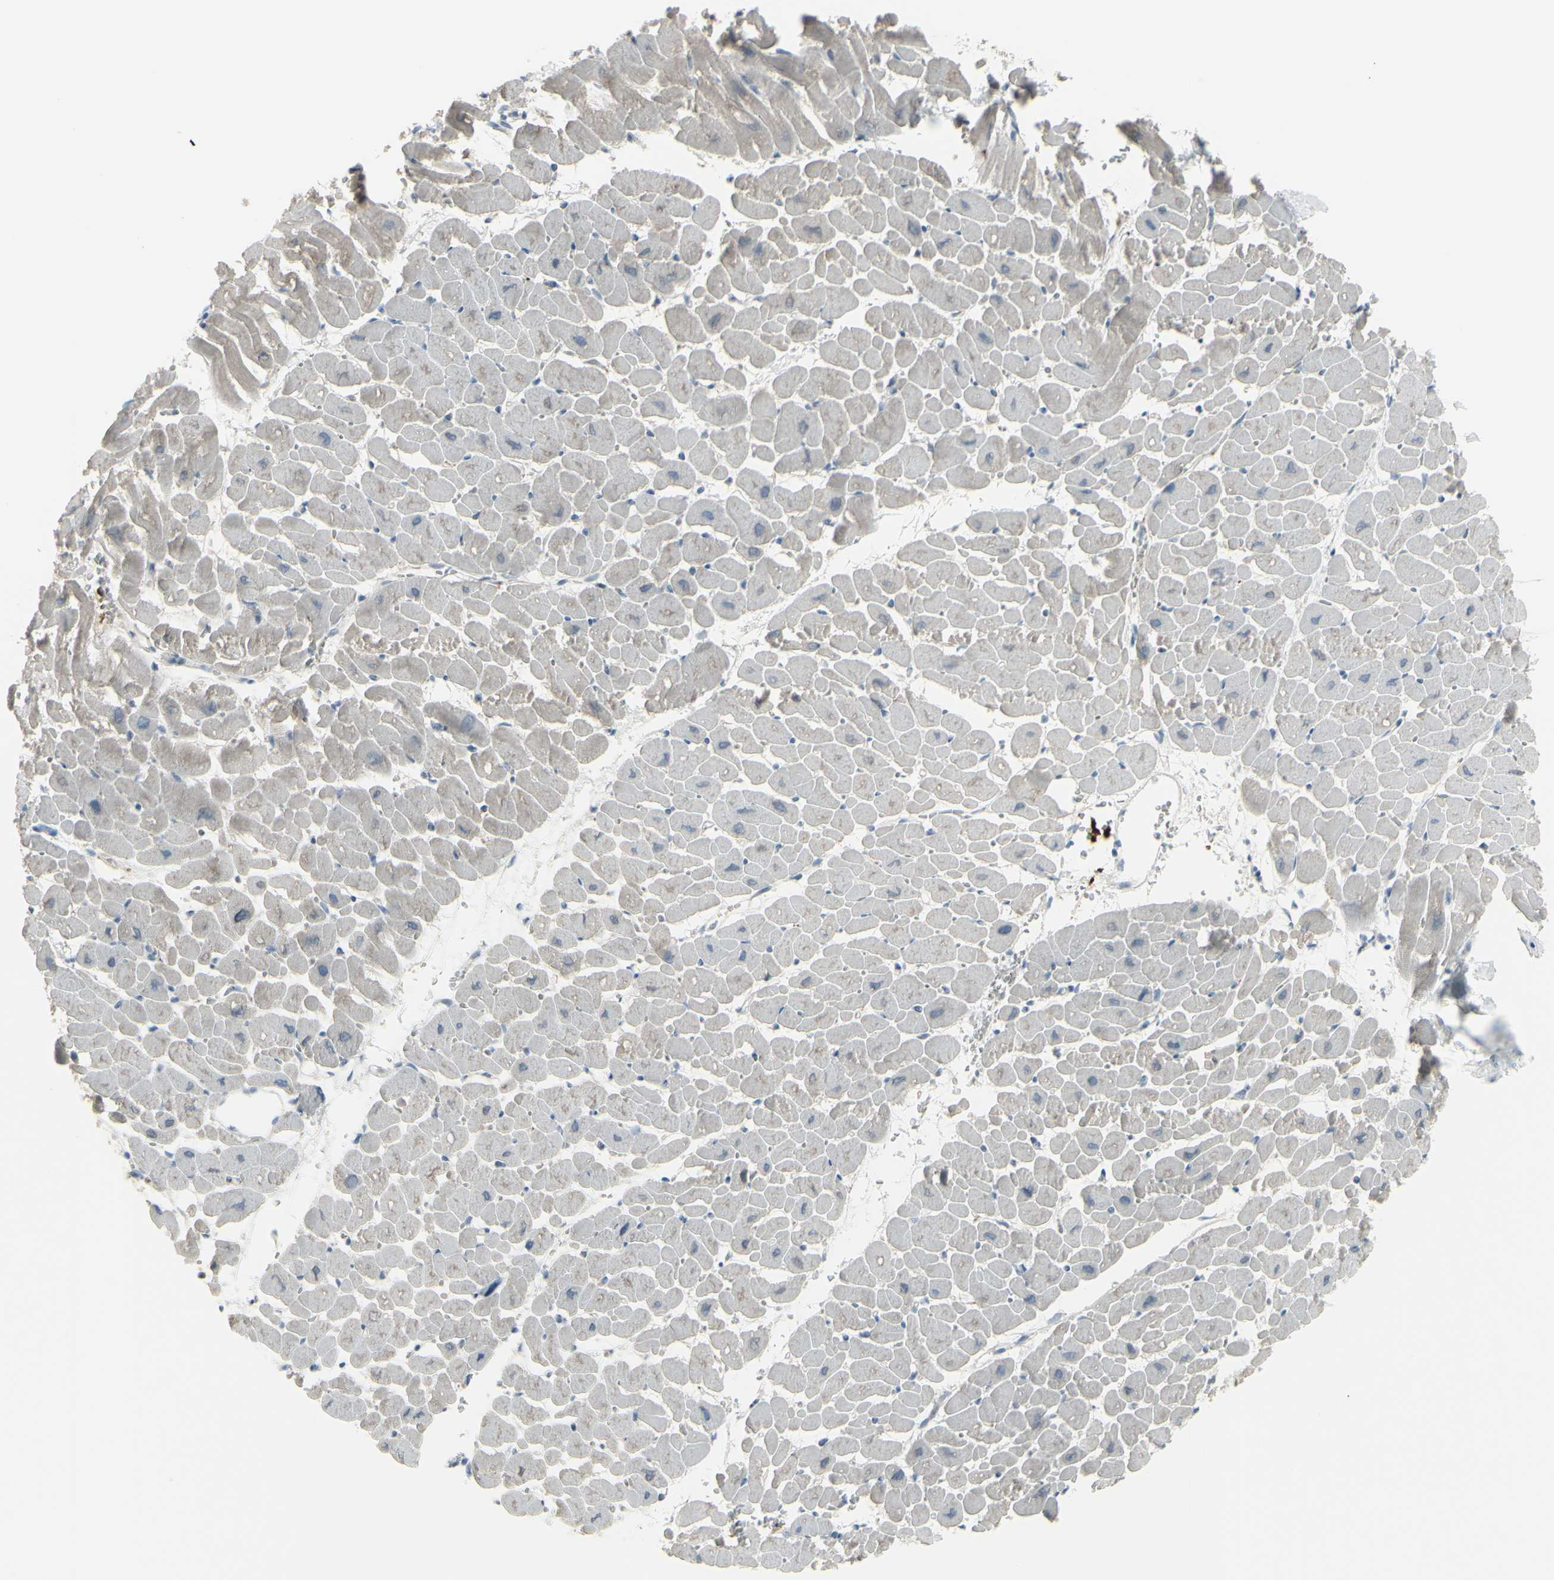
{"staining": {"intensity": "negative", "quantity": "none", "location": "none"}, "tissue": "heart muscle", "cell_type": "Cardiomyocytes", "image_type": "normal", "snomed": [{"axis": "morphology", "description": "Normal tissue, NOS"}, {"axis": "topography", "description": "Heart"}], "caption": "This is a image of immunohistochemistry staining of unremarkable heart muscle, which shows no staining in cardiomyocytes.", "gene": "RAB3A", "patient": {"sex": "male", "age": 45}}